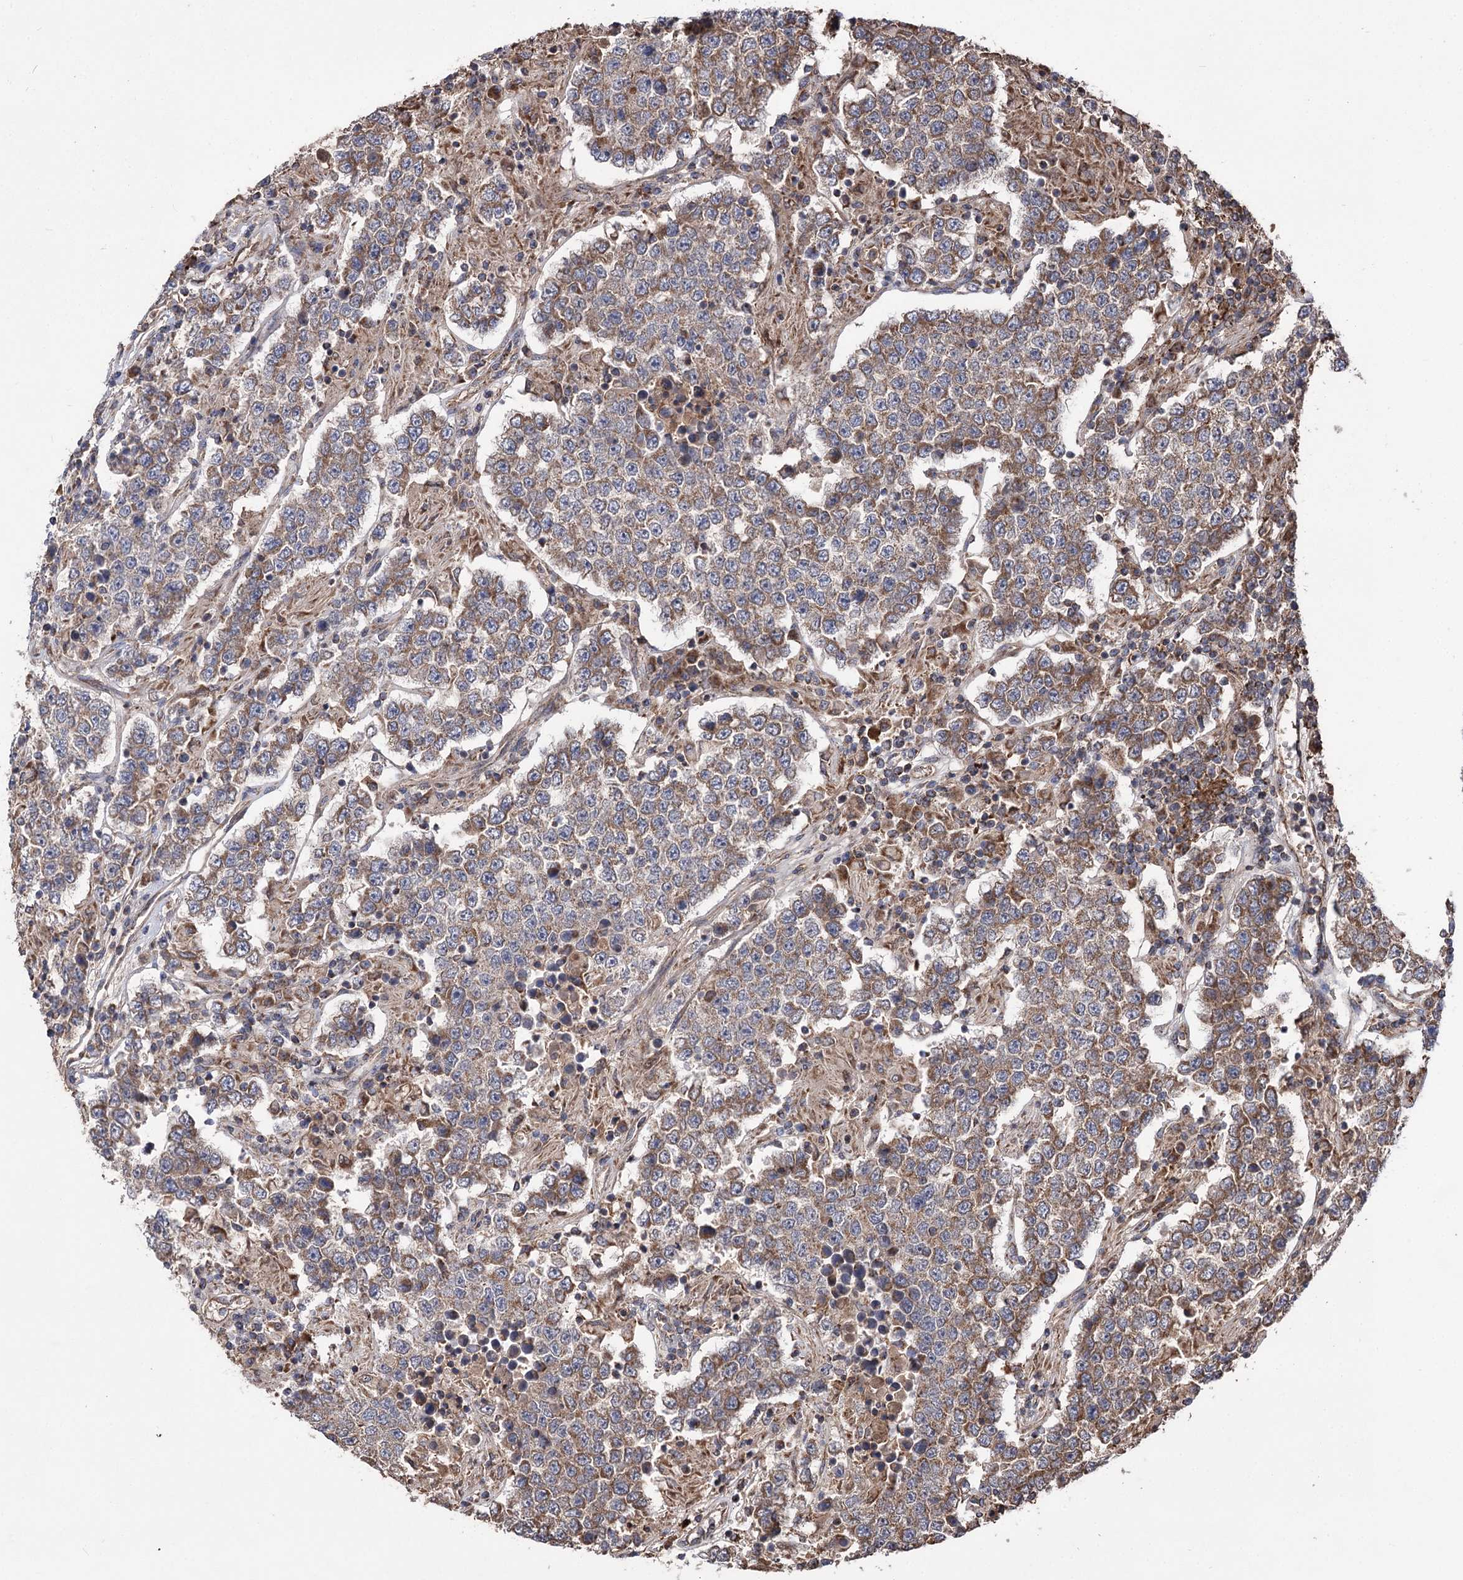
{"staining": {"intensity": "moderate", "quantity": ">75%", "location": "cytoplasmic/membranous"}, "tissue": "testis cancer", "cell_type": "Tumor cells", "image_type": "cancer", "snomed": [{"axis": "morphology", "description": "Normal tissue, NOS"}, {"axis": "morphology", "description": "Urothelial carcinoma, High grade"}, {"axis": "morphology", "description": "Seminoma, NOS"}, {"axis": "morphology", "description": "Carcinoma, Embryonal, NOS"}, {"axis": "topography", "description": "Urinary bladder"}, {"axis": "topography", "description": "Testis"}], "caption": "Testis embryonal carcinoma stained with DAB (3,3'-diaminobenzidine) immunohistochemistry (IHC) demonstrates medium levels of moderate cytoplasmic/membranous staining in approximately >75% of tumor cells.", "gene": "RASSF3", "patient": {"sex": "male", "age": 41}}